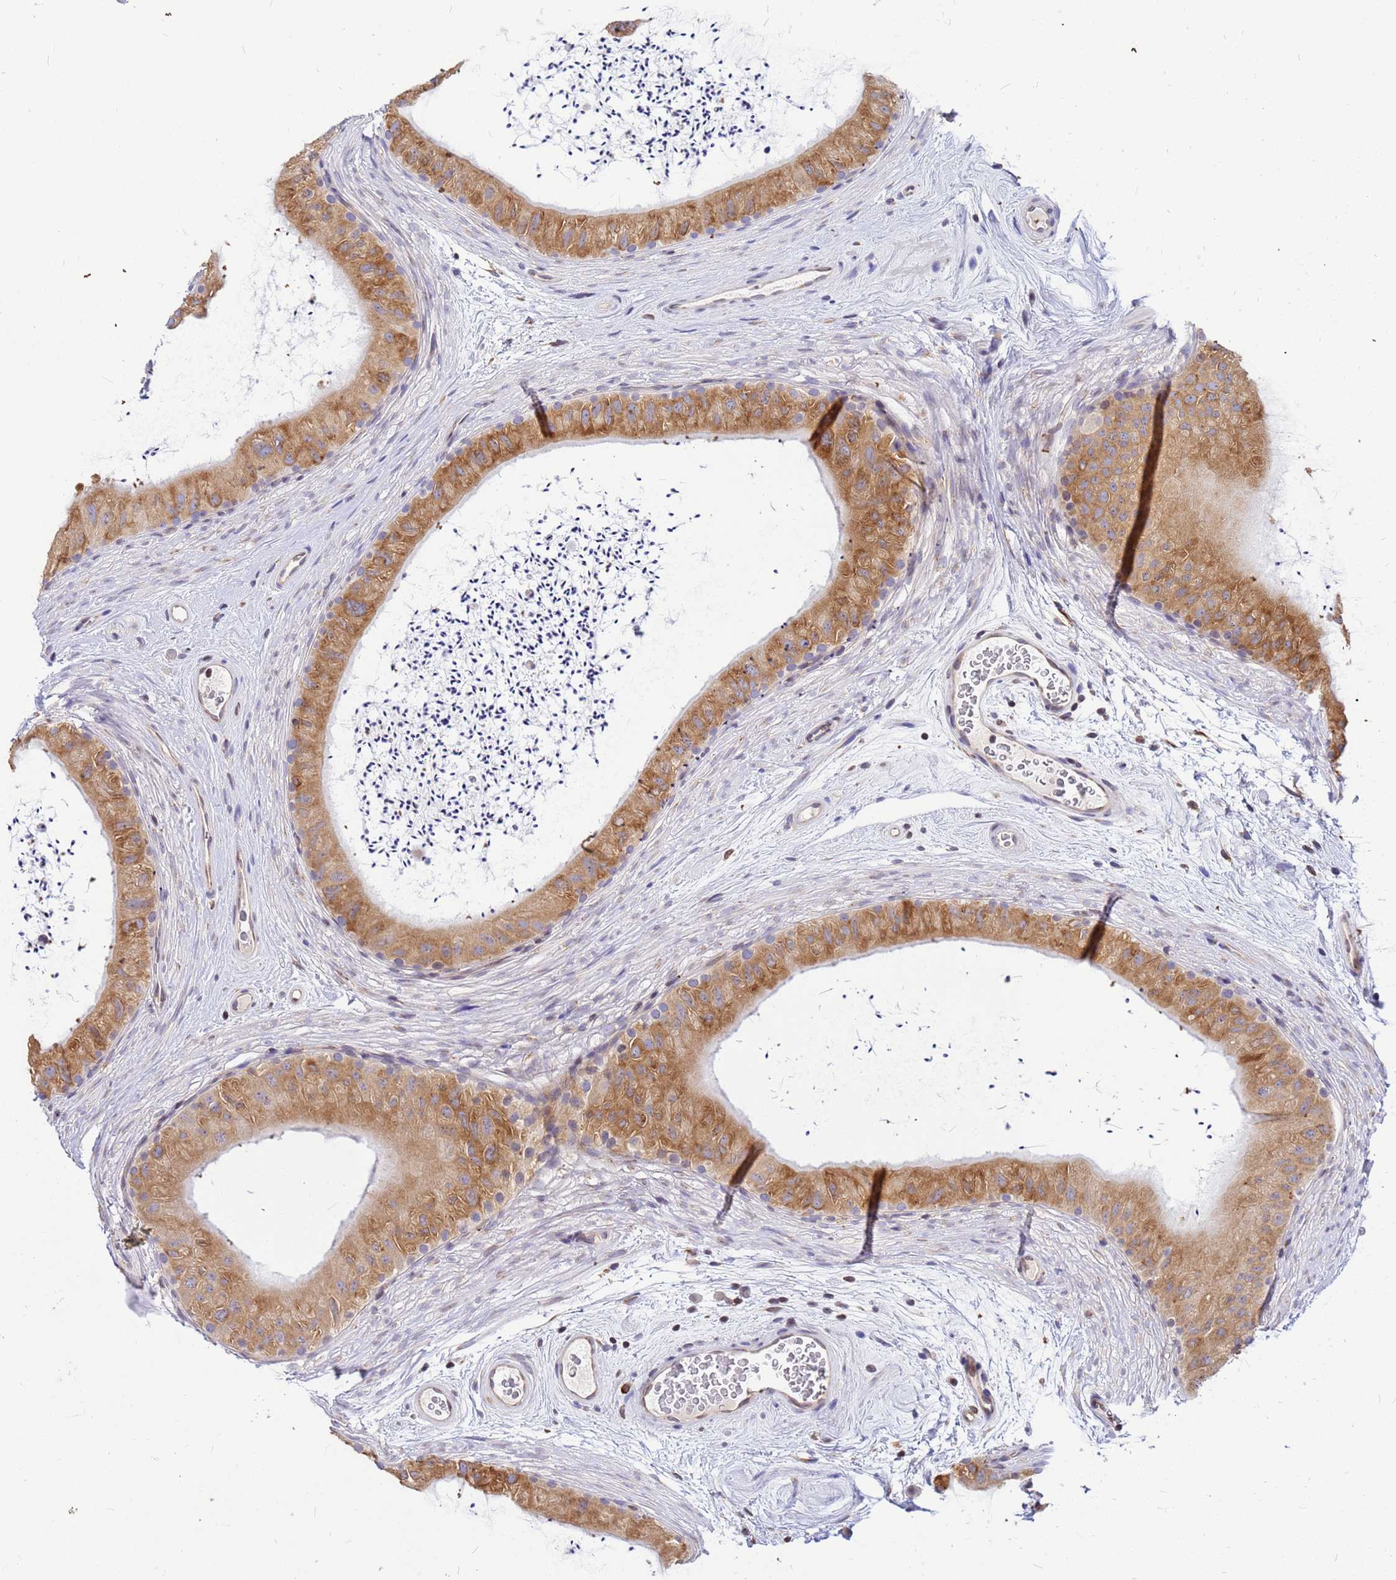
{"staining": {"intensity": "moderate", "quantity": ">75%", "location": "cytoplasmic/membranous"}, "tissue": "epididymis", "cell_type": "Glandular cells", "image_type": "normal", "snomed": [{"axis": "morphology", "description": "Normal tissue, NOS"}, {"axis": "topography", "description": "Epididymis"}], "caption": "Protein analysis of unremarkable epididymis displays moderate cytoplasmic/membranous positivity in approximately >75% of glandular cells. (IHC, brightfield microscopy, high magnification).", "gene": "SSR4", "patient": {"sex": "male", "age": 50}}